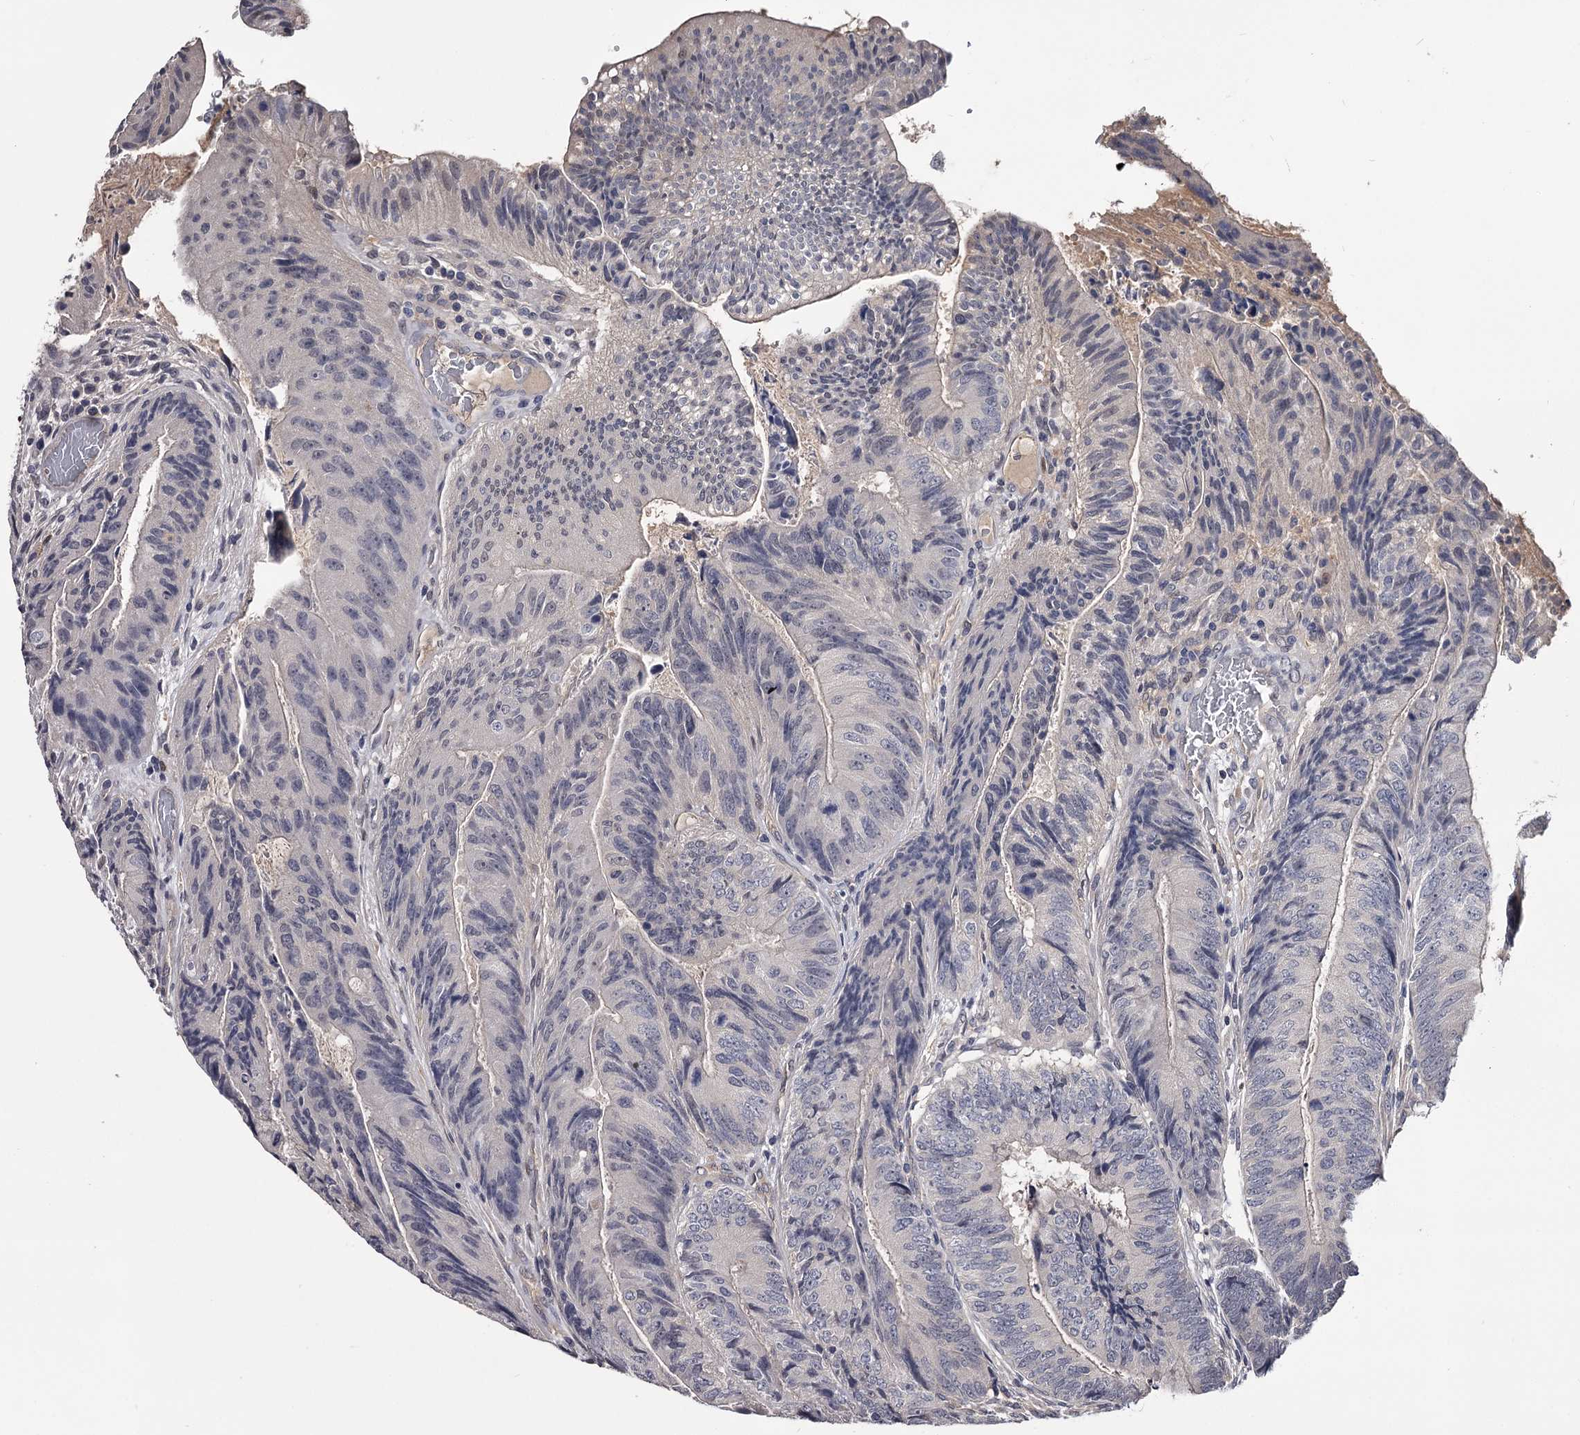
{"staining": {"intensity": "negative", "quantity": "none", "location": "none"}, "tissue": "colorectal cancer", "cell_type": "Tumor cells", "image_type": "cancer", "snomed": [{"axis": "morphology", "description": "Adenocarcinoma, NOS"}, {"axis": "topography", "description": "Colon"}], "caption": "Immunohistochemistry image of neoplastic tissue: human colorectal cancer (adenocarcinoma) stained with DAB (3,3'-diaminobenzidine) shows no significant protein staining in tumor cells. Brightfield microscopy of IHC stained with DAB (3,3'-diaminobenzidine) (brown) and hematoxylin (blue), captured at high magnification.", "gene": "GSTO1", "patient": {"sex": "female", "age": 67}}